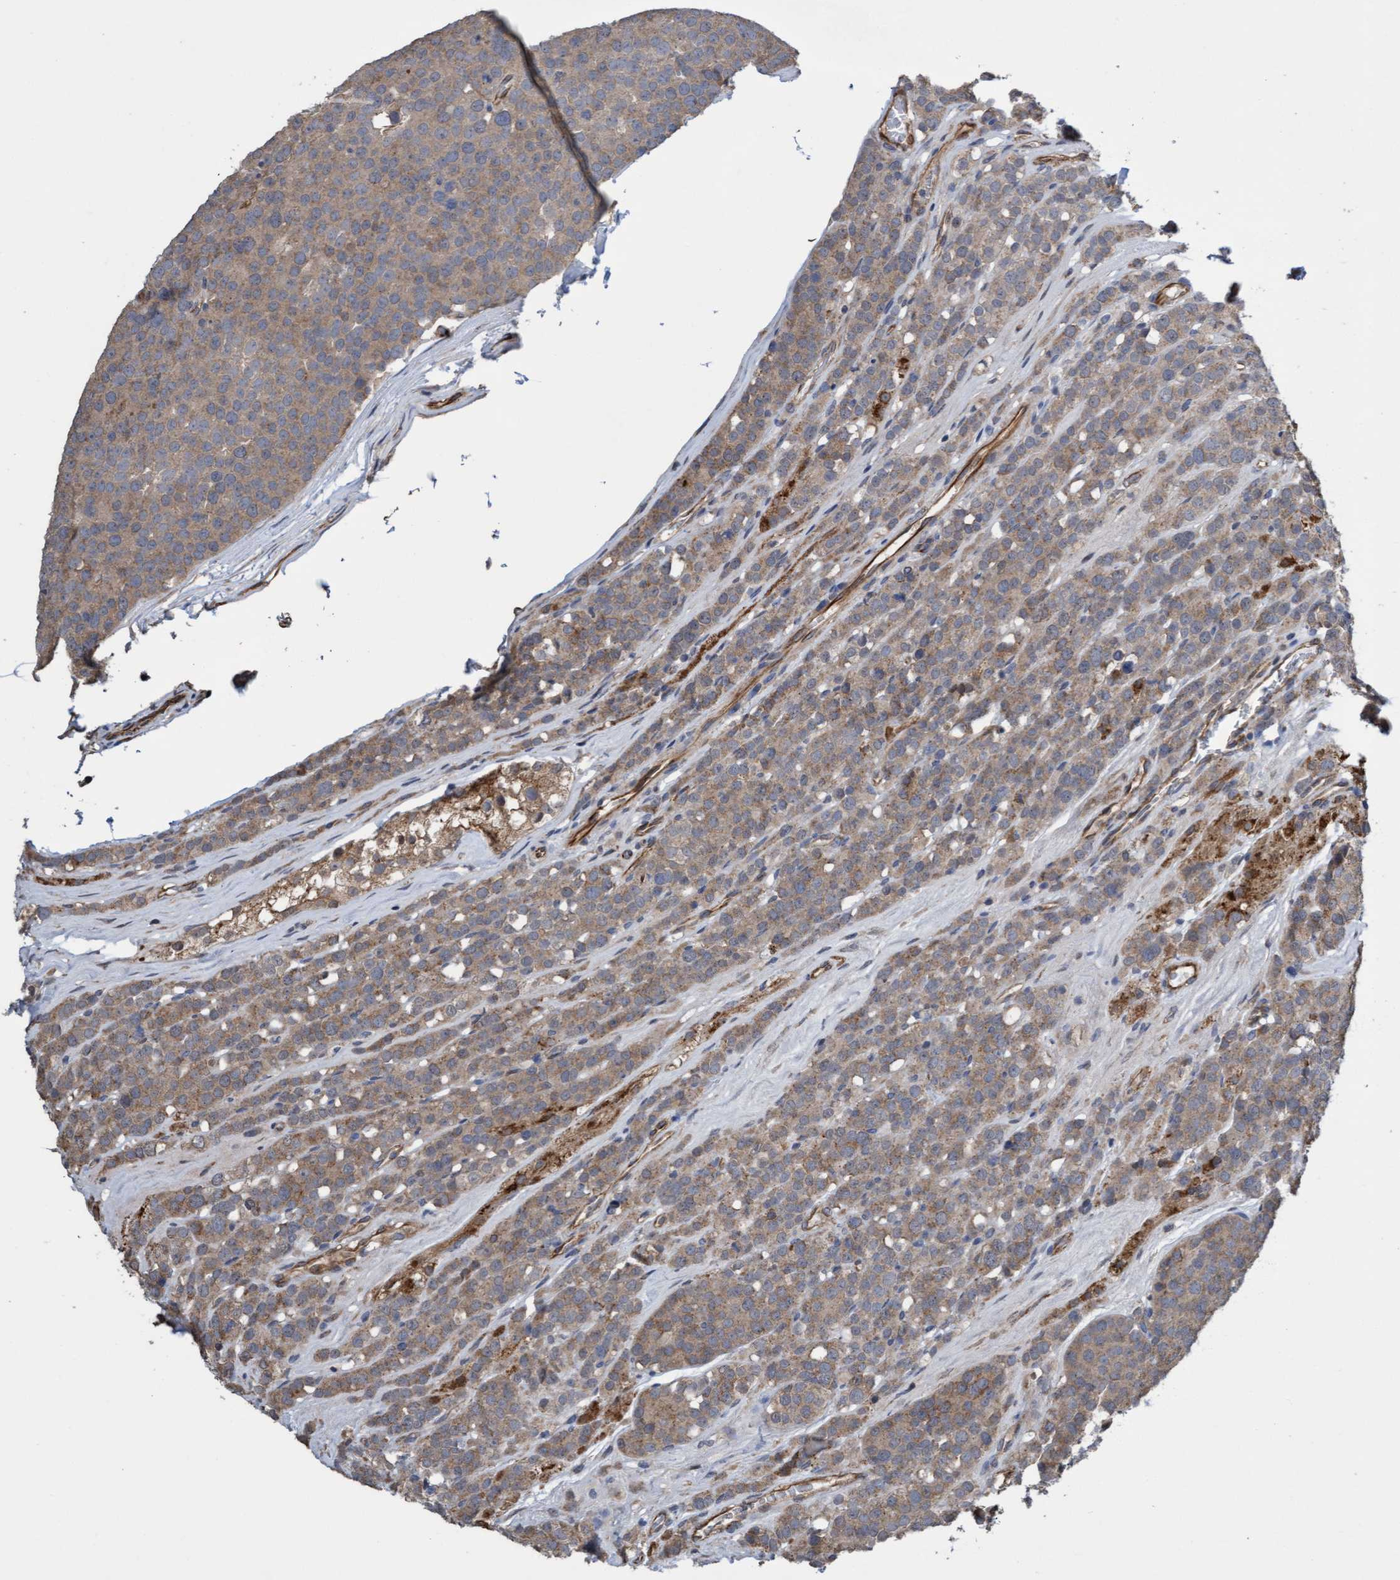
{"staining": {"intensity": "weak", "quantity": ">75%", "location": "cytoplasmic/membranous"}, "tissue": "testis cancer", "cell_type": "Tumor cells", "image_type": "cancer", "snomed": [{"axis": "morphology", "description": "Seminoma, NOS"}, {"axis": "topography", "description": "Testis"}], "caption": "Seminoma (testis) tissue reveals weak cytoplasmic/membranous staining in approximately >75% of tumor cells", "gene": "ITFG1", "patient": {"sex": "male", "age": 71}}